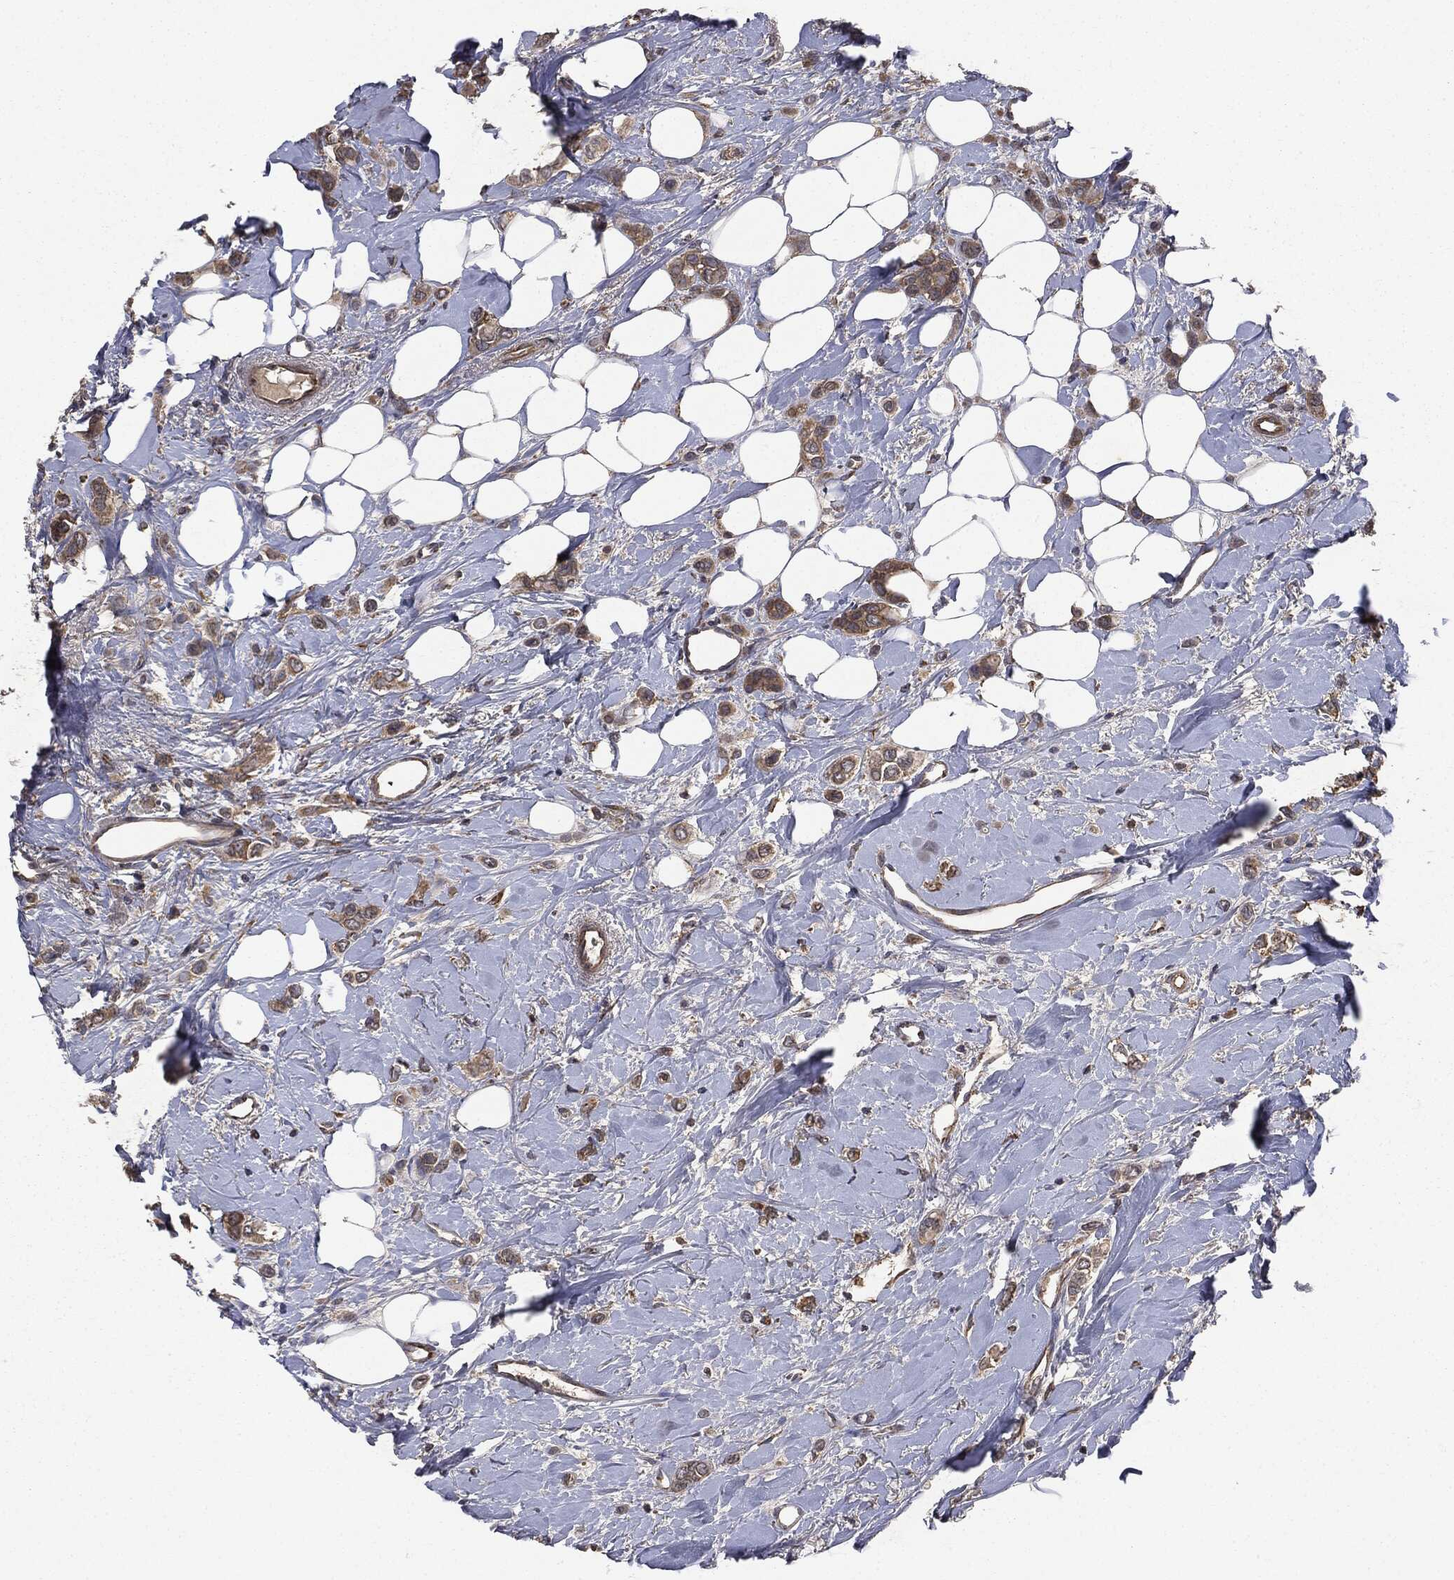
{"staining": {"intensity": "moderate", "quantity": ">75%", "location": "cytoplasmic/membranous"}, "tissue": "breast cancer", "cell_type": "Tumor cells", "image_type": "cancer", "snomed": [{"axis": "morphology", "description": "Lobular carcinoma"}, {"axis": "topography", "description": "Breast"}], "caption": "This photomicrograph displays IHC staining of human breast lobular carcinoma, with medium moderate cytoplasmic/membranous staining in about >75% of tumor cells.", "gene": "PLOD3", "patient": {"sex": "female", "age": 66}}